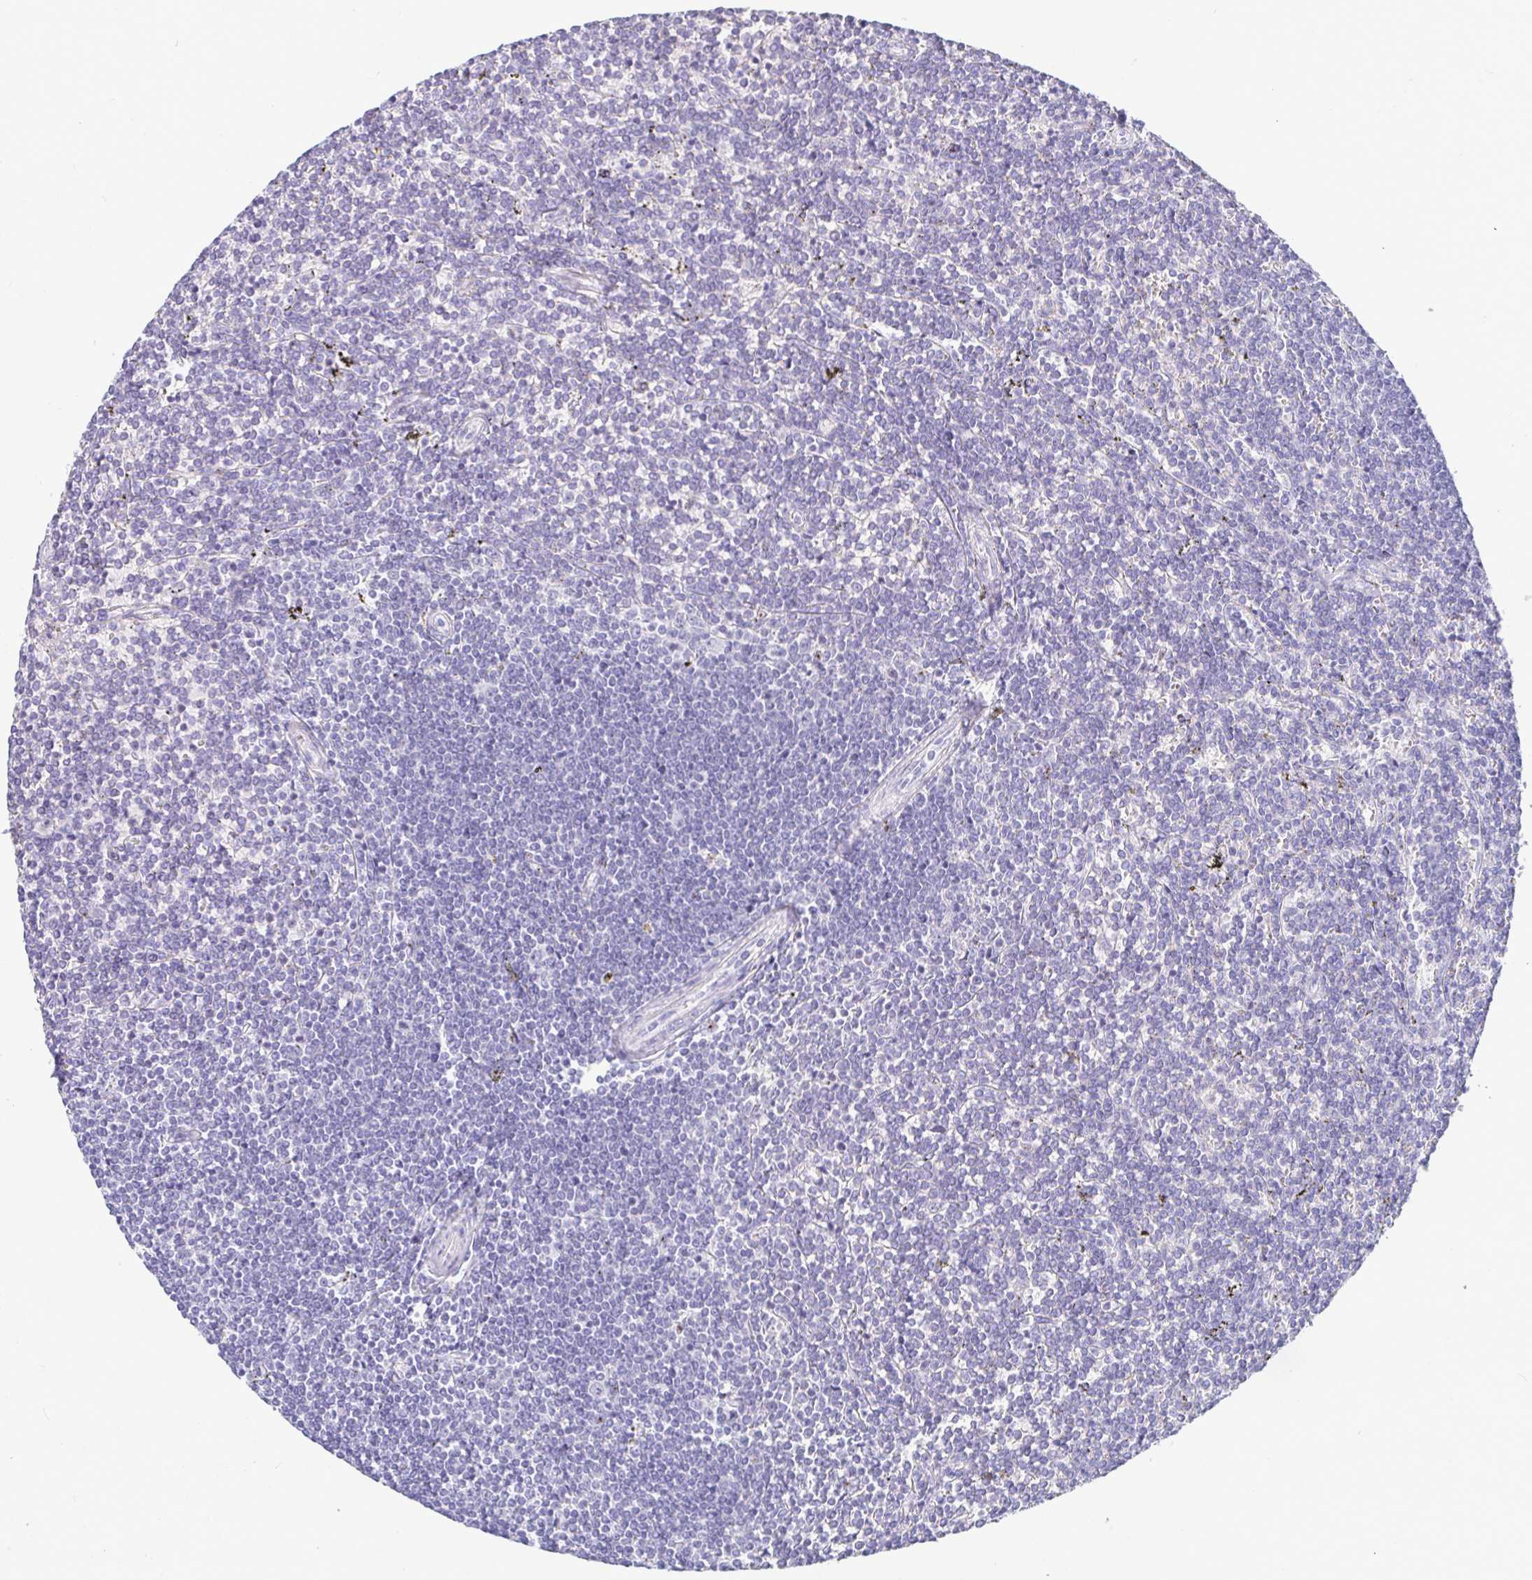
{"staining": {"intensity": "negative", "quantity": "none", "location": "none"}, "tissue": "lymphoma", "cell_type": "Tumor cells", "image_type": "cancer", "snomed": [{"axis": "morphology", "description": "Malignant lymphoma, non-Hodgkin's type, Low grade"}, {"axis": "topography", "description": "Spleen"}], "caption": "The immunohistochemistry (IHC) histopathology image has no significant expression in tumor cells of lymphoma tissue.", "gene": "TMEM241", "patient": {"sex": "male", "age": 78}}